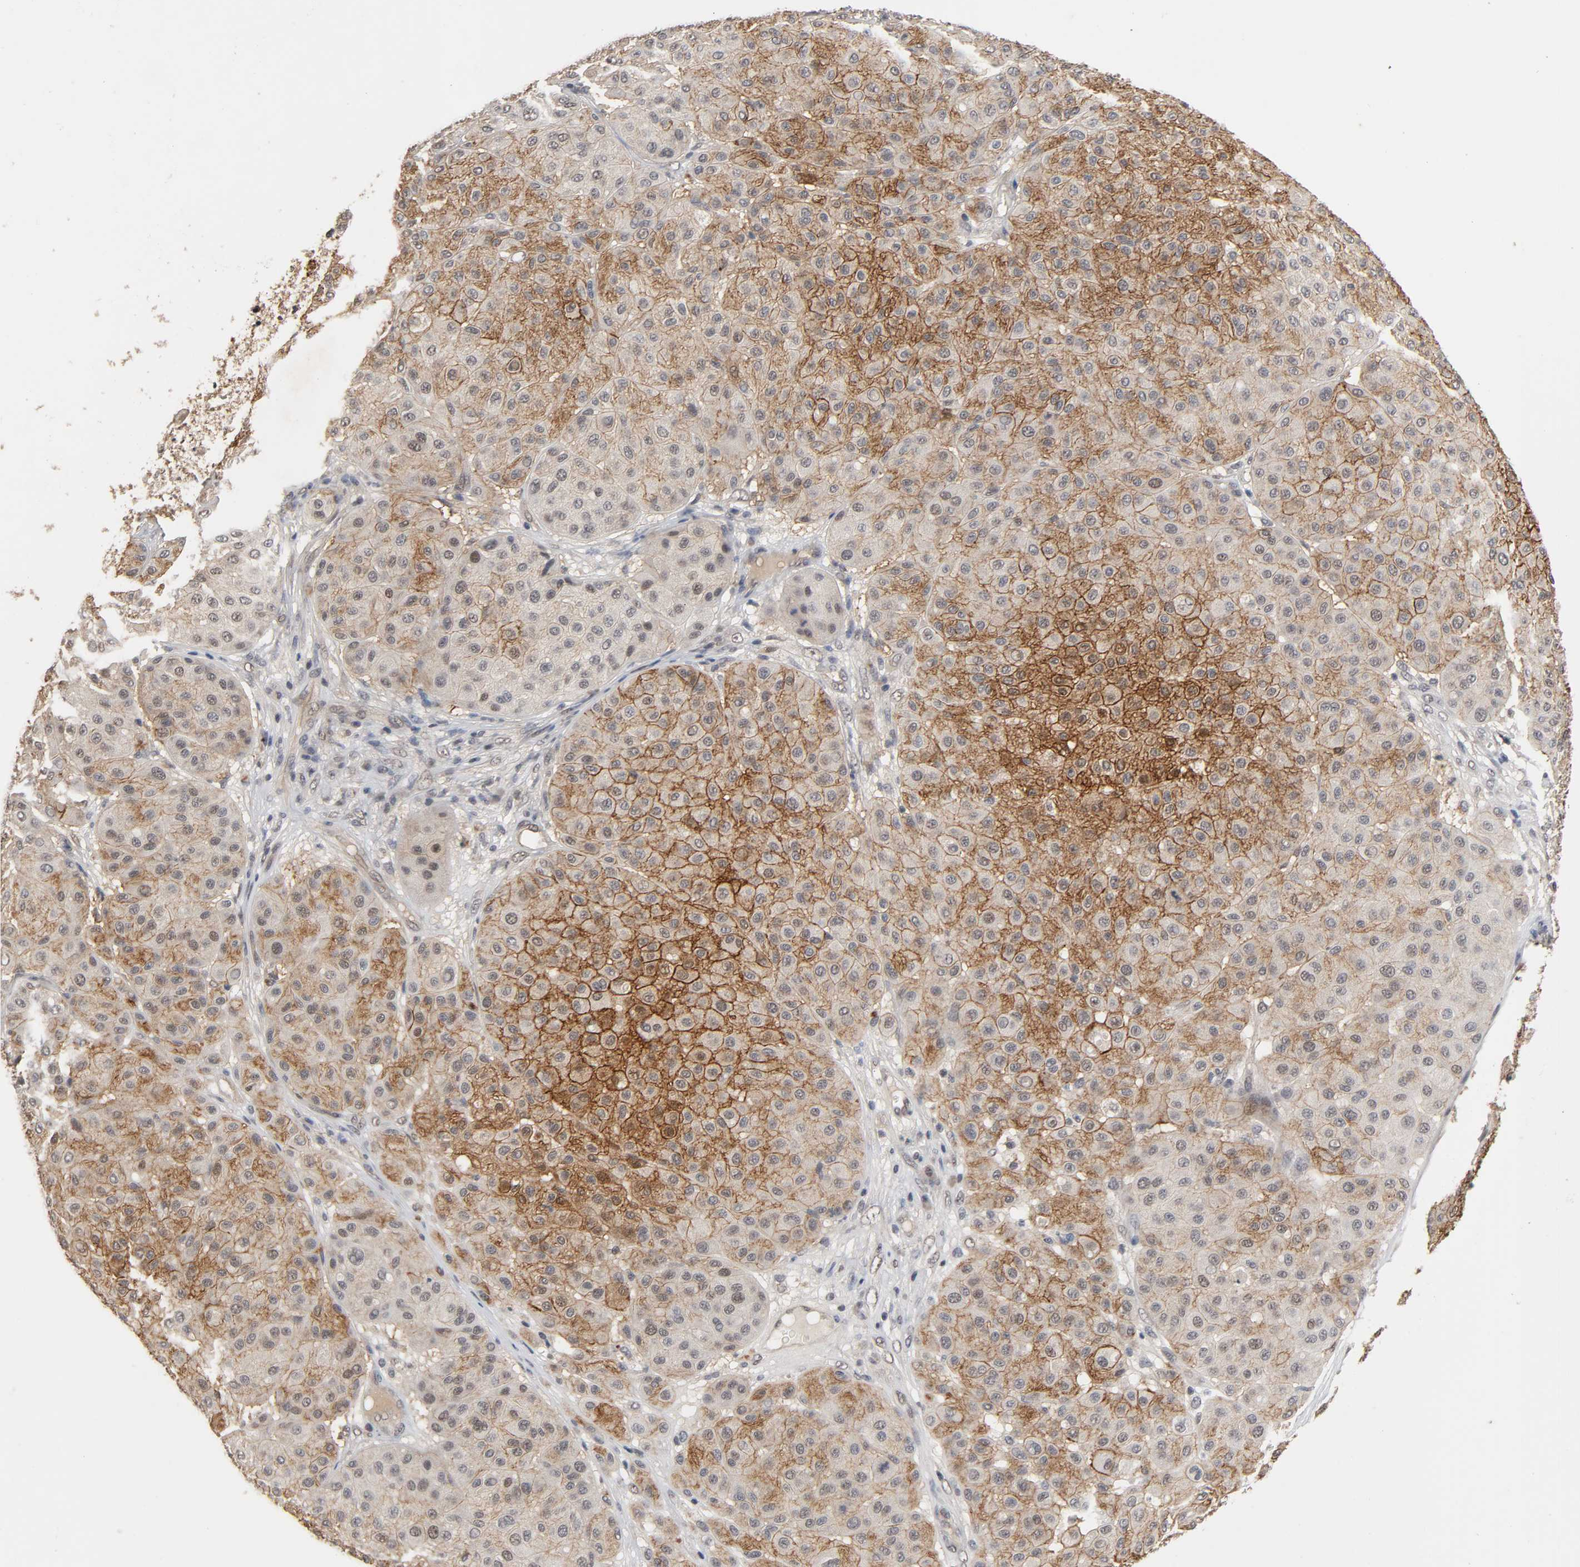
{"staining": {"intensity": "strong", "quantity": ">75%", "location": "cytoplasmic/membranous"}, "tissue": "melanoma", "cell_type": "Tumor cells", "image_type": "cancer", "snomed": [{"axis": "morphology", "description": "Normal tissue, NOS"}, {"axis": "morphology", "description": "Malignant melanoma, Metastatic site"}, {"axis": "topography", "description": "Skin"}], "caption": "The photomicrograph reveals a brown stain indicating the presence of a protein in the cytoplasmic/membranous of tumor cells in melanoma. (brown staining indicates protein expression, while blue staining denotes nuclei).", "gene": "HTR1E", "patient": {"sex": "male", "age": 41}}